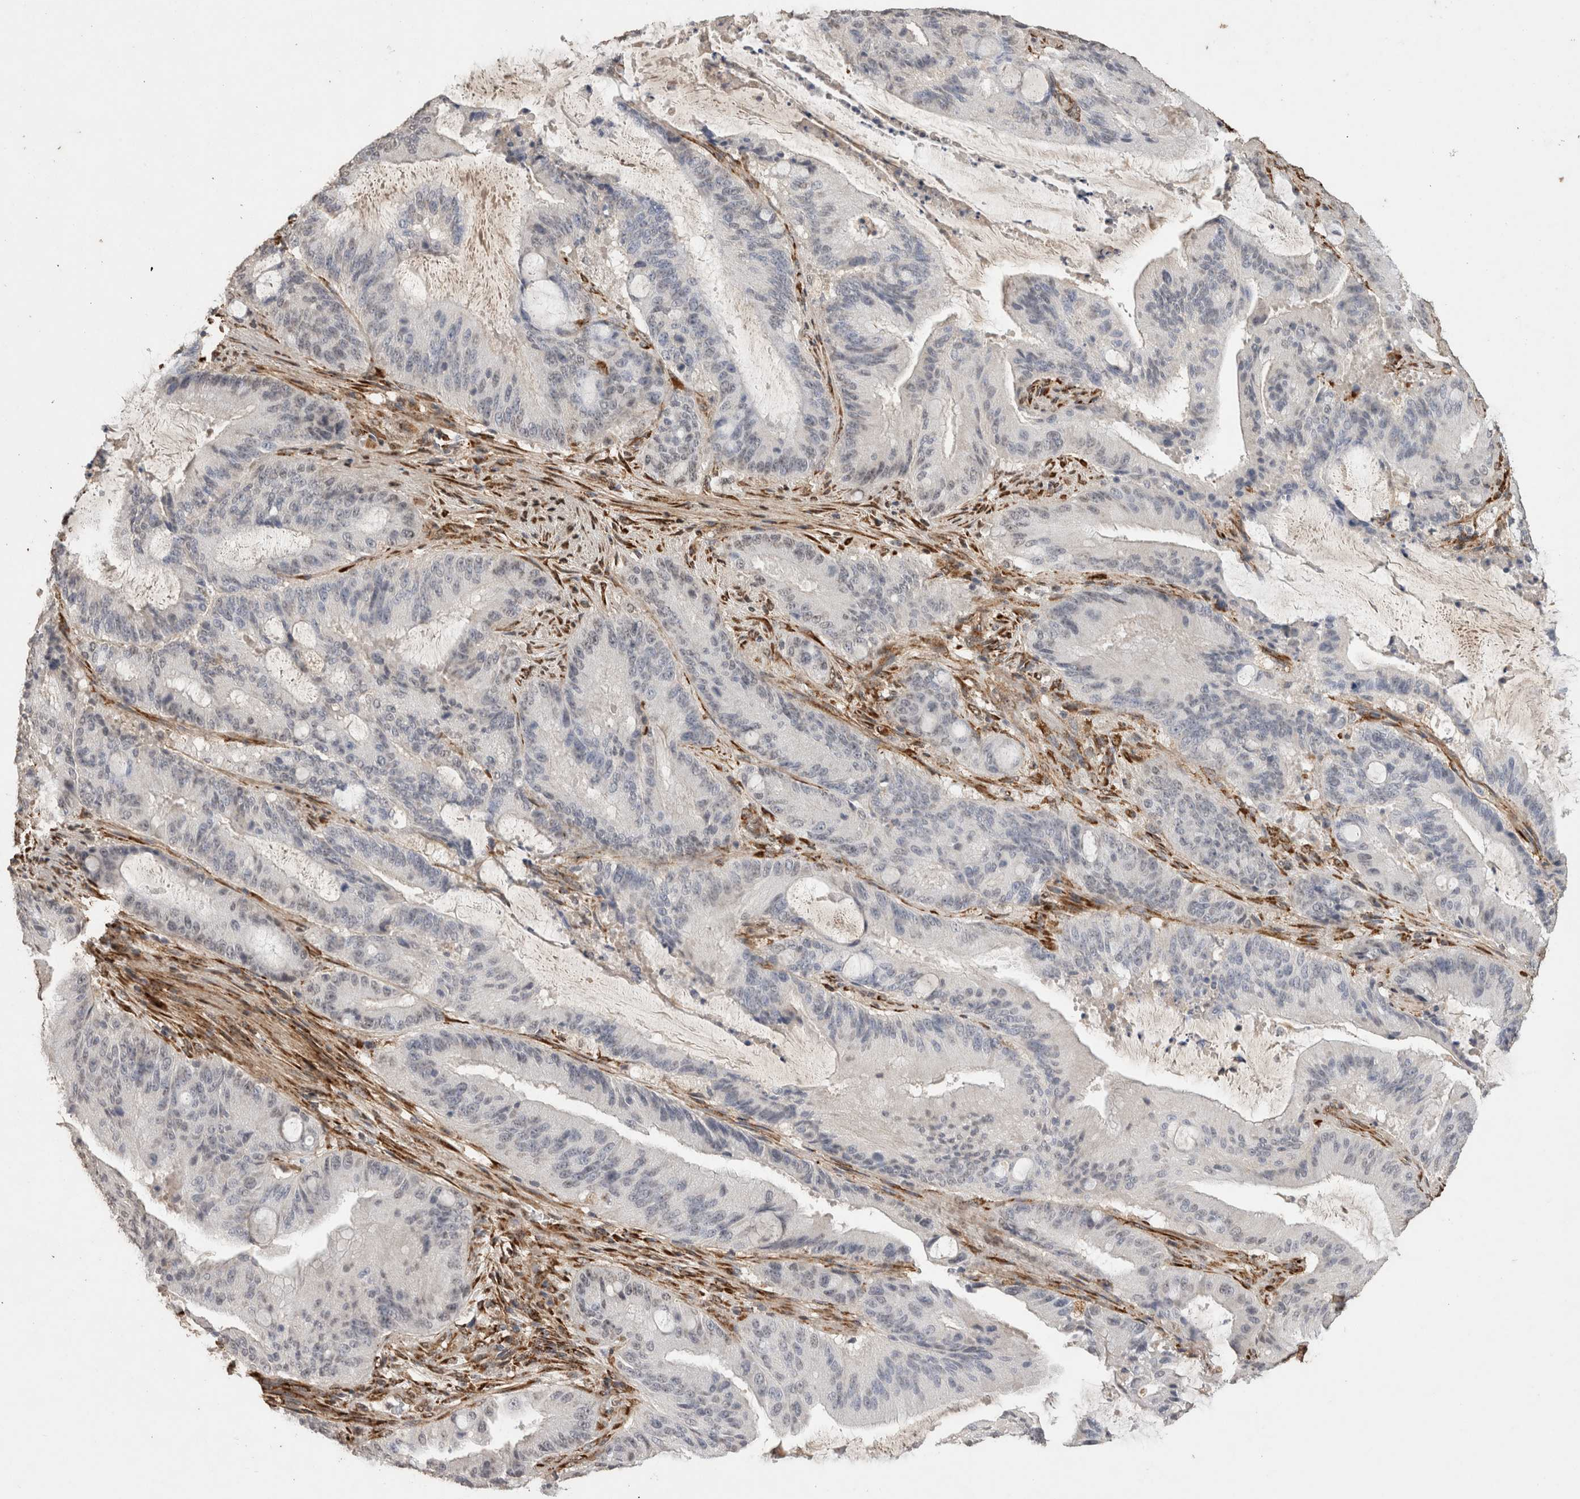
{"staining": {"intensity": "negative", "quantity": "none", "location": "none"}, "tissue": "liver cancer", "cell_type": "Tumor cells", "image_type": "cancer", "snomed": [{"axis": "morphology", "description": "Normal tissue, NOS"}, {"axis": "morphology", "description": "Cholangiocarcinoma"}, {"axis": "topography", "description": "Liver"}, {"axis": "topography", "description": "Peripheral nerve tissue"}], "caption": "Image shows no significant protein positivity in tumor cells of liver cancer. Nuclei are stained in blue.", "gene": "C1QTNF5", "patient": {"sex": "female", "age": 73}}